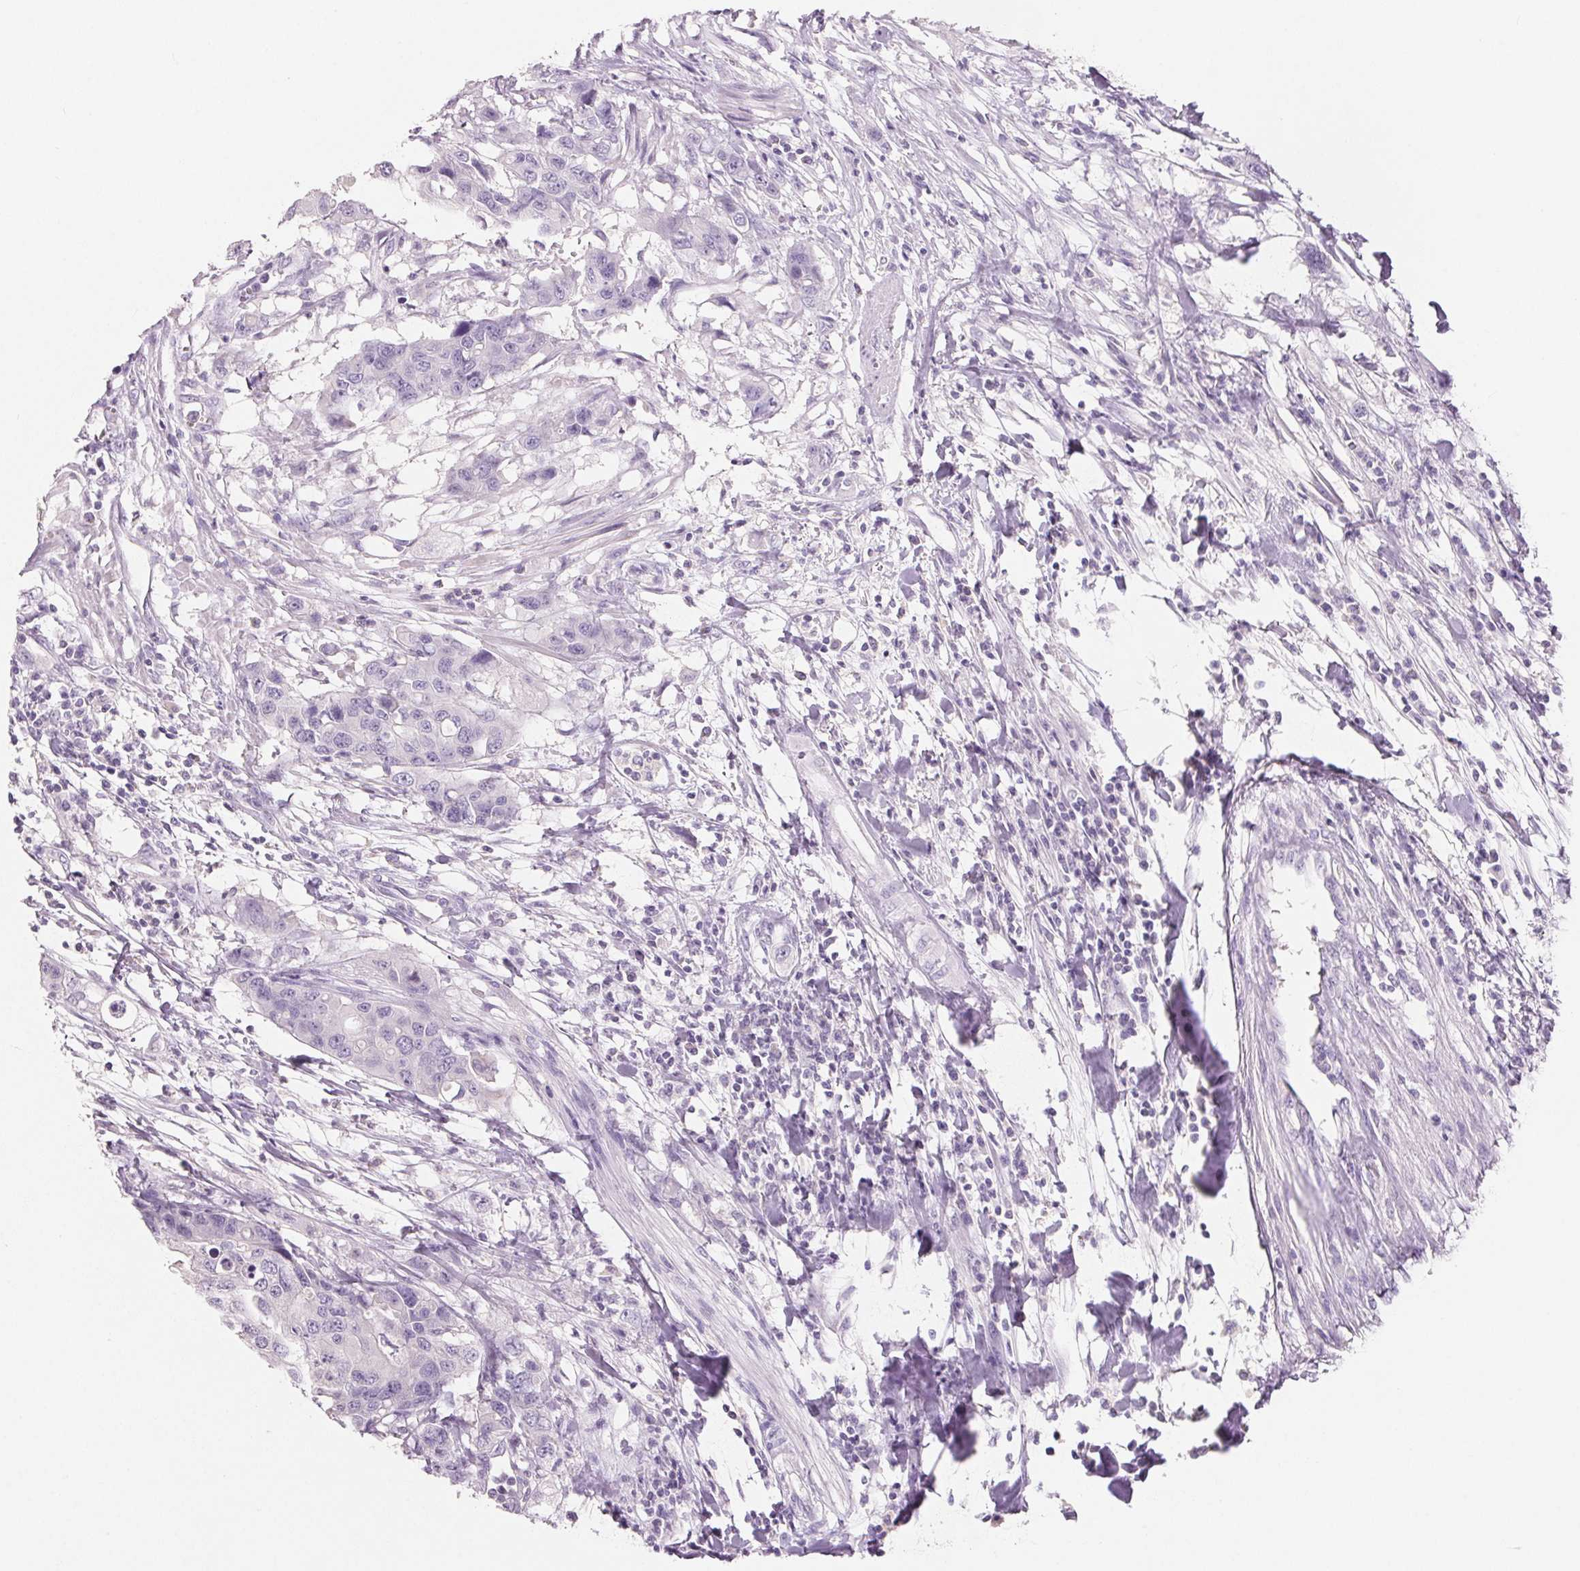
{"staining": {"intensity": "negative", "quantity": "none", "location": "none"}, "tissue": "colorectal cancer", "cell_type": "Tumor cells", "image_type": "cancer", "snomed": [{"axis": "morphology", "description": "Adenocarcinoma, NOS"}, {"axis": "topography", "description": "Colon"}], "caption": "DAB (3,3'-diaminobenzidine) immunohistochemical staining of adenocarcinoma (colorectal) shows no significant staining in tumor cells.", "gene": "HSD17B1", "patient": {"sex": "male", "age": 77}}